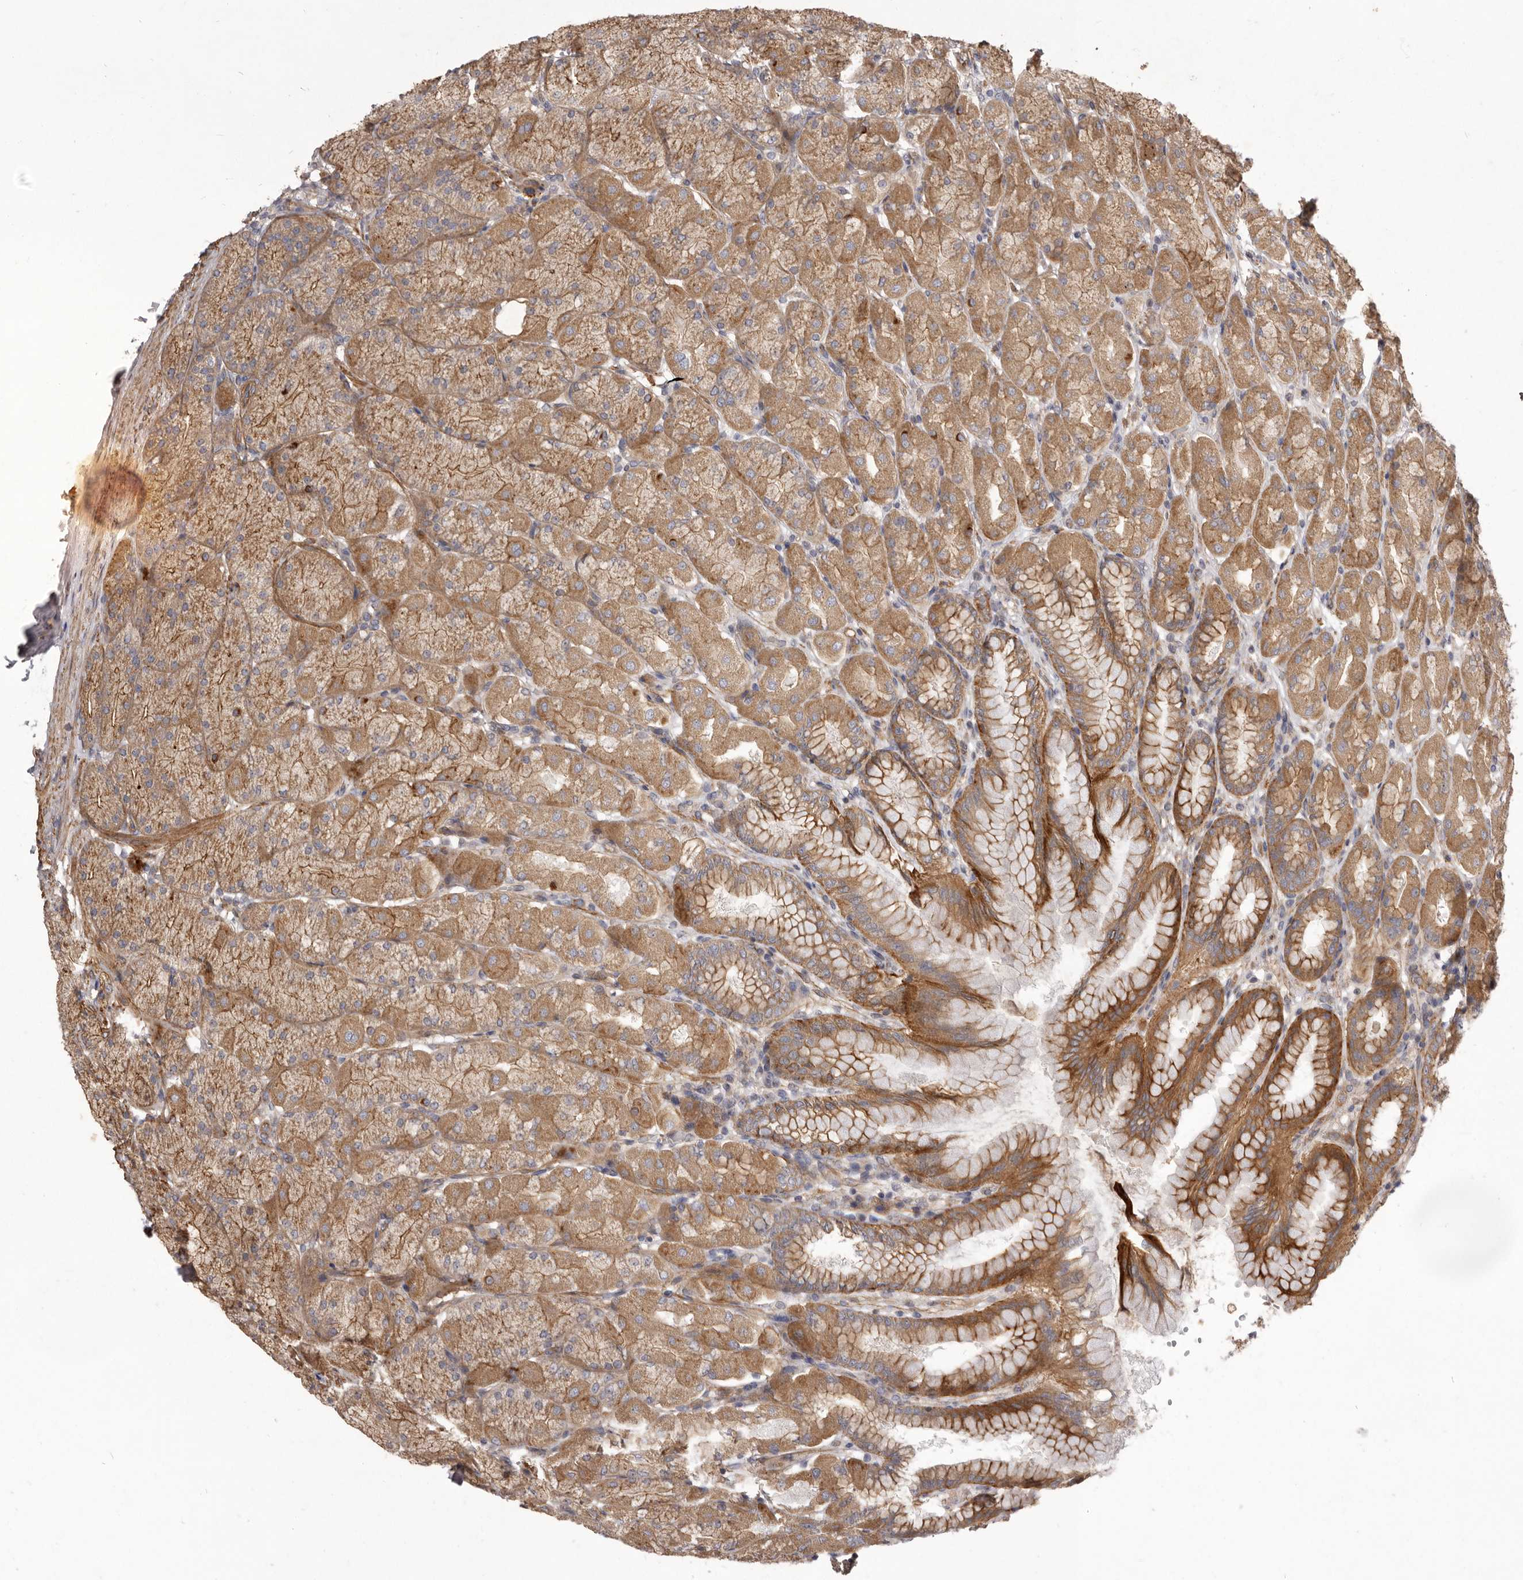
{"staining": {"intensity": "strong", "quantity": ">75%", "location": "cytoplasmic/membranous"}, "tissue": "stomach", "cell_type": "Glandular cells", "image_type": "normal", "snomed": [{"axis": "morphology", "description": "Normal tissue, NOS"}, {"axis": "topography", "description": "Stomach, upper"}], "caption": "Stomach stained with DAB (3,3'-diaminobenzidine) IHC displays high levels of strong cytoplasmic/membranous staining in approximately >75% of glandular cells.", "gene": "VPS45", "patient": {"sex": "female", "age": 56}}